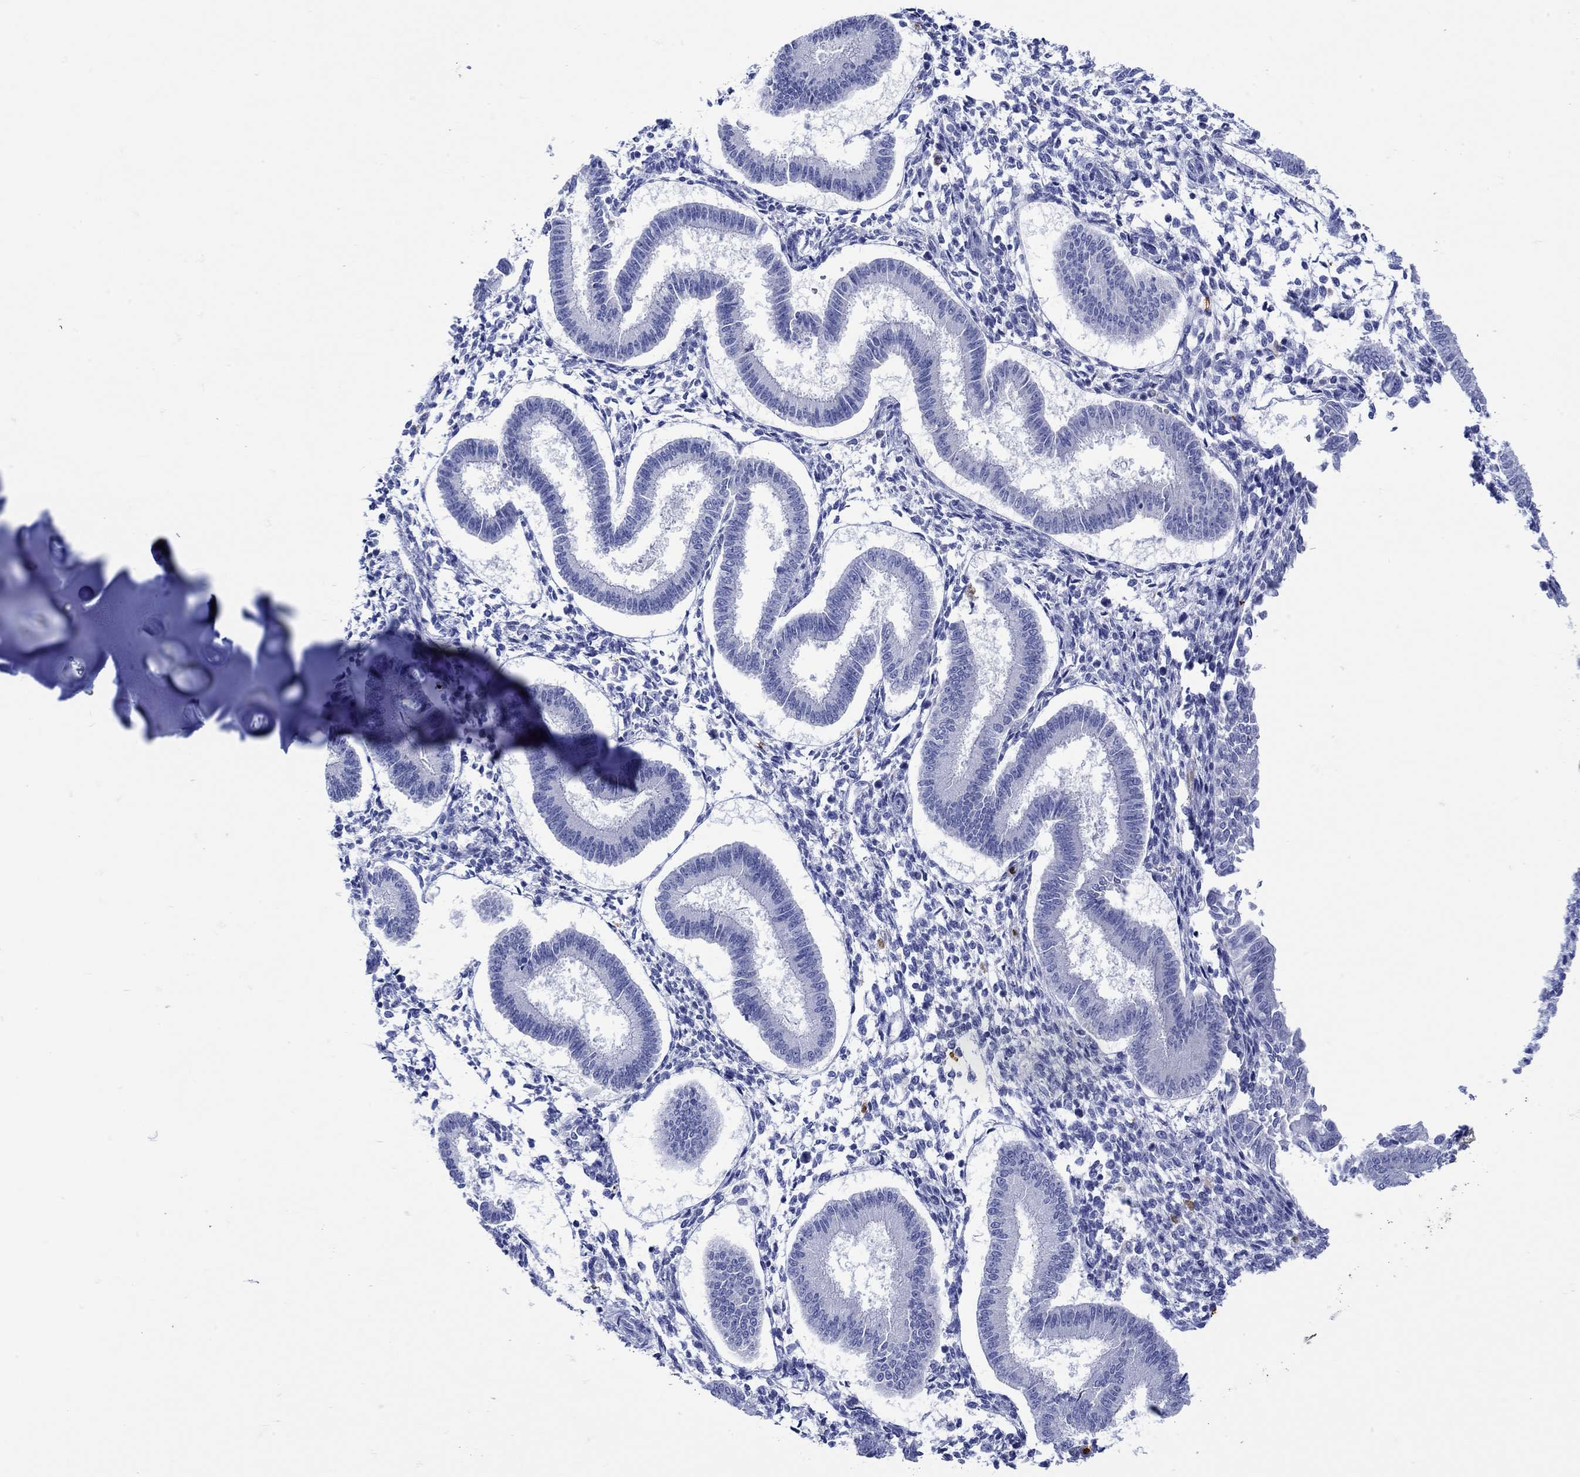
{"staining": {"intensity": "negative", "quantity": "none", "location": "none"}, "tissue": "endometrium", "cell_type": "Cells in endometrial stroma", "image_type": "normal", "snomed": [{"axis": "morphology", "description": "Normal tissue, NOS"}, {"axis": "topography", "description": "Endometrium"}], "caption": "There is no significant expression in cells in endometrial stroma of endometrium. Nuclei are stained in blue.", "gene": "LINGO3", "patient": {"sex": "female", "age": 43}}